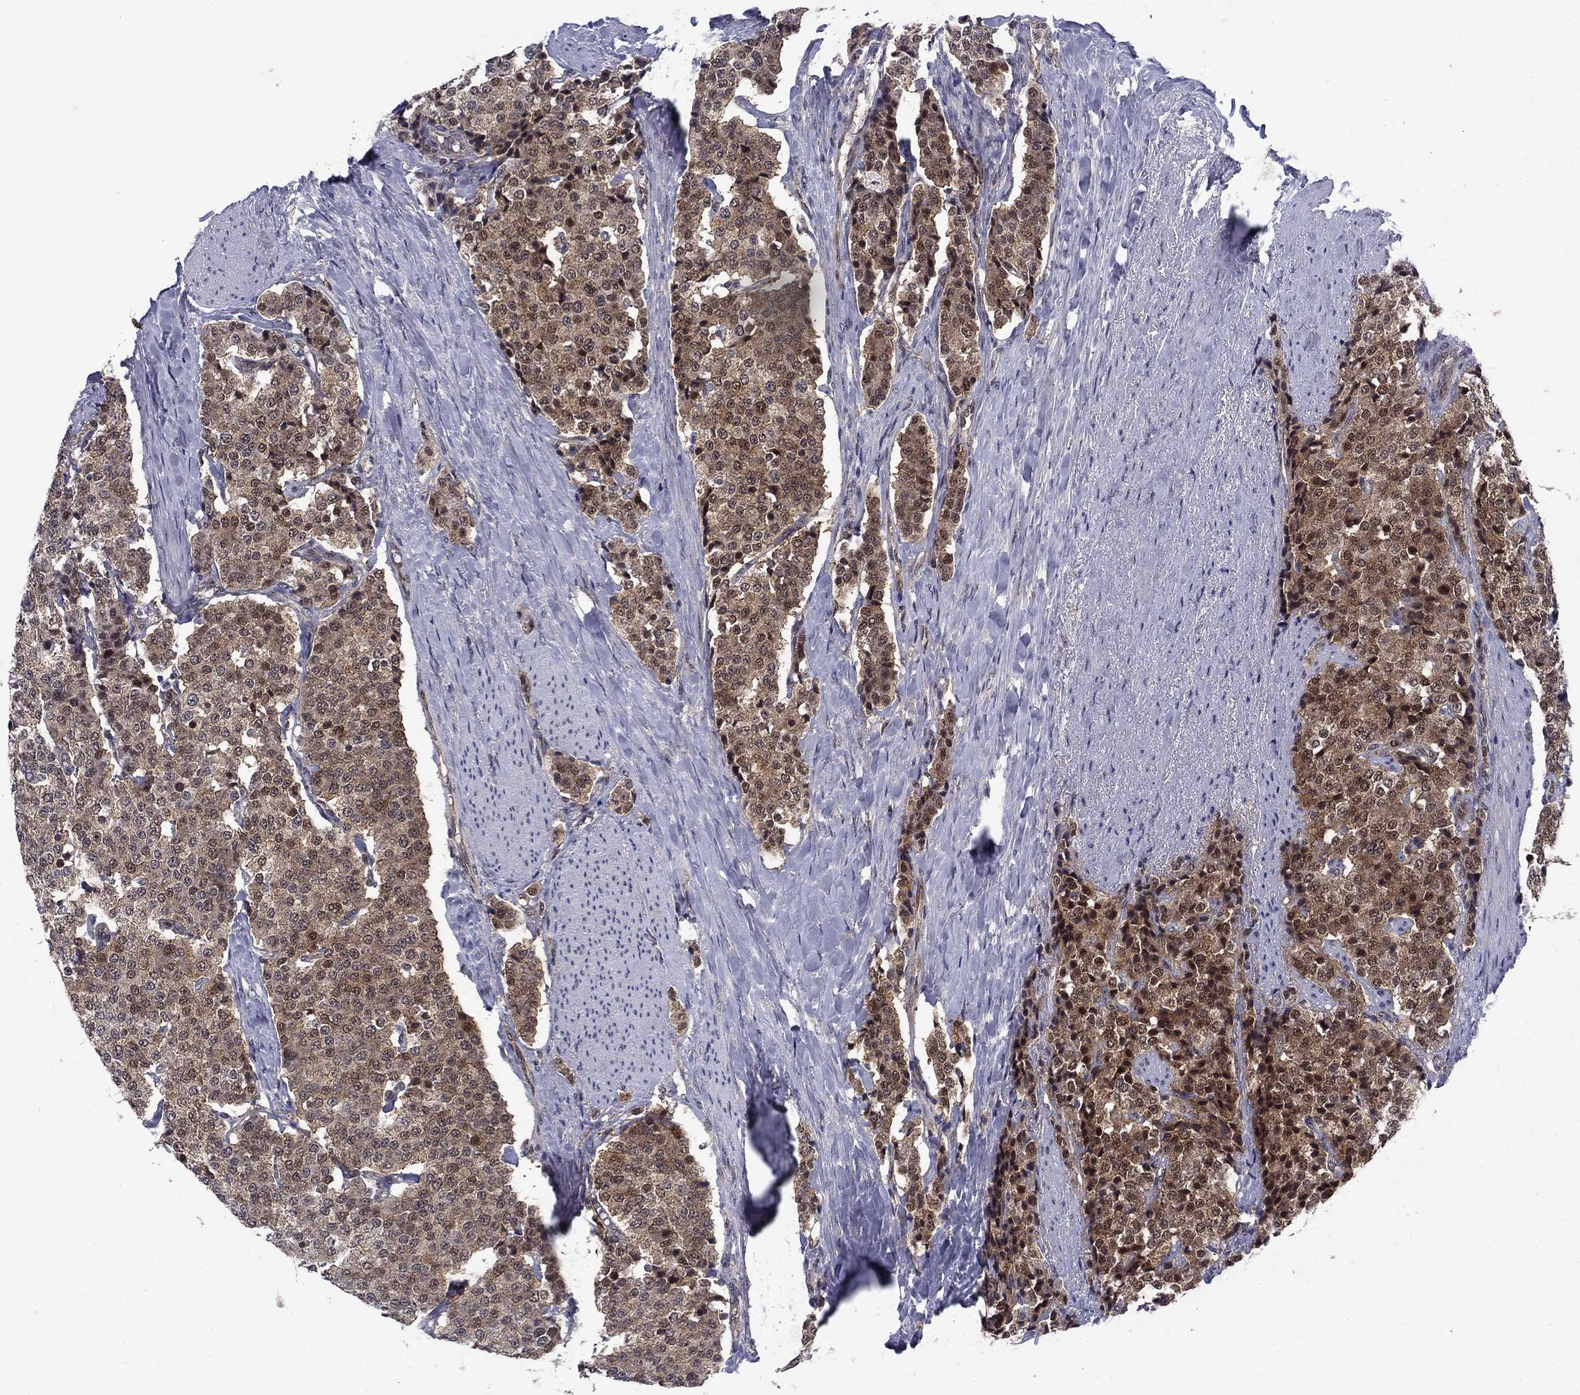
{"staining": {"intensity": "moderate", "quantity": ">75%", "location": "cytoplasmic/membranous,nuclear"}, "tissue": "carcinoid", "cell_type": "Tumor cells", "image_type": "cancer", "snomed": [{"axis": "morphology", "description": "Carcinoid, malignant, NOS"}, {"axis": "topography", "description": "Small intestine"}], "caption": "Immunohistochemistry (IHC) histopathology image of neoplastic tissue: human malignant carcinoid stained using immunohistochemistry displays medium levels of moderate protein expression localized specifically in the cytoplasmic/membranous and nuclear of tumor cells, appearing as a cytoplasmic/membranous and nuclear brown color.", "gene": "DNAJA1", "patient": {"sex": "female", "age": 58}}